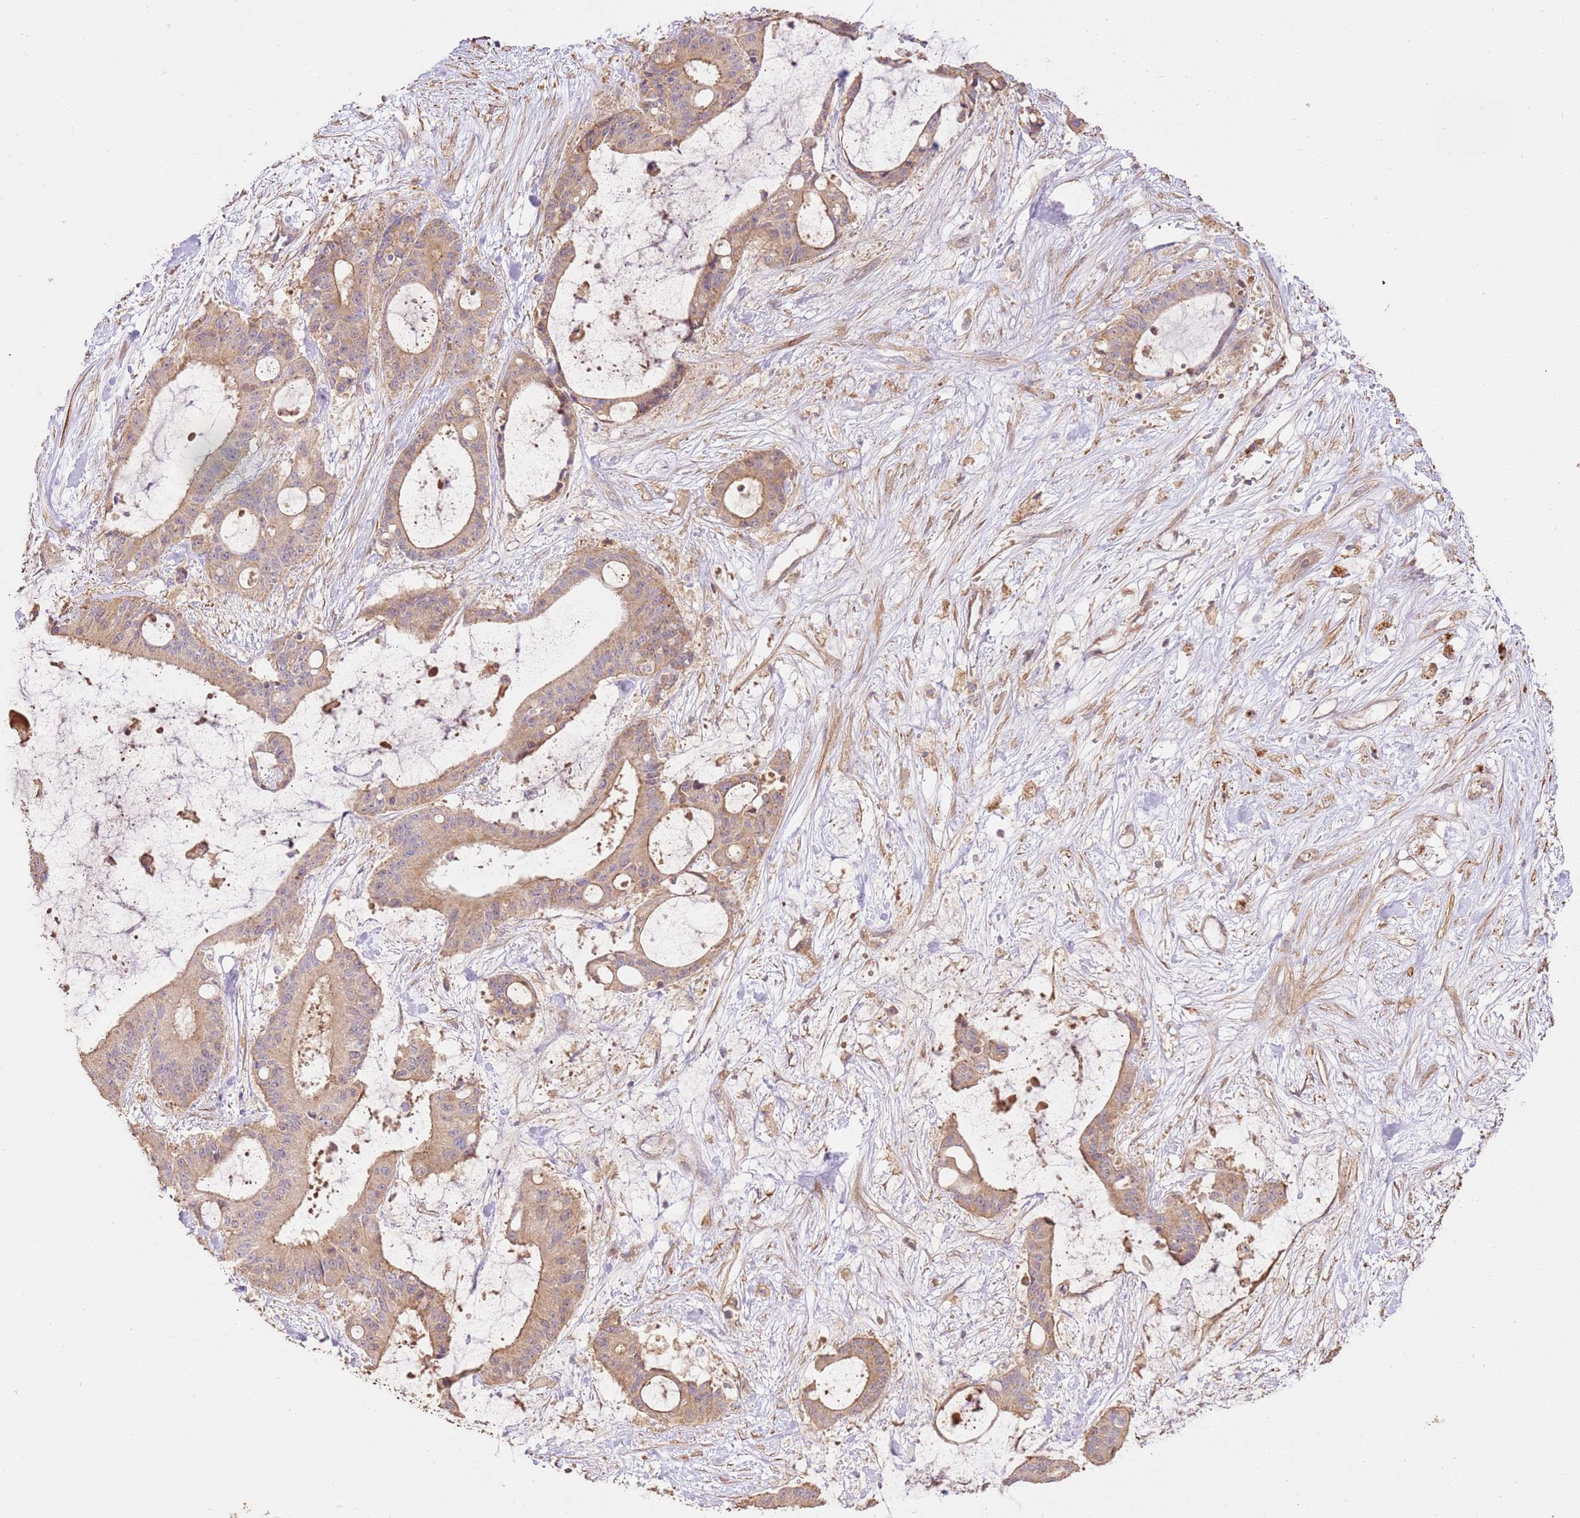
{"staining": {"intensity": "weak", "quantity": ">75%", "location": "cytoplasmic/membranous"}, "tissue": "liver cancer", "cell_type": "Tumor cells", "image_type": "cancer", "snomed": [{"axis": "morphology", "description": "Normal tissue, NOS"}, {"axis": "morphology", "description": "Cholangiocarcinoma"}, {"axis": "topography", "description": "Liver"}, {"axis": "topography", "description": "Peripheral nerve tissue"}], "caption": "Liver cholangiocarcinoma stained with a protein marker reveals weak staining in tumor cells.", "gene": "CEP55", "patient": {"sex": "female", "age": 73}}